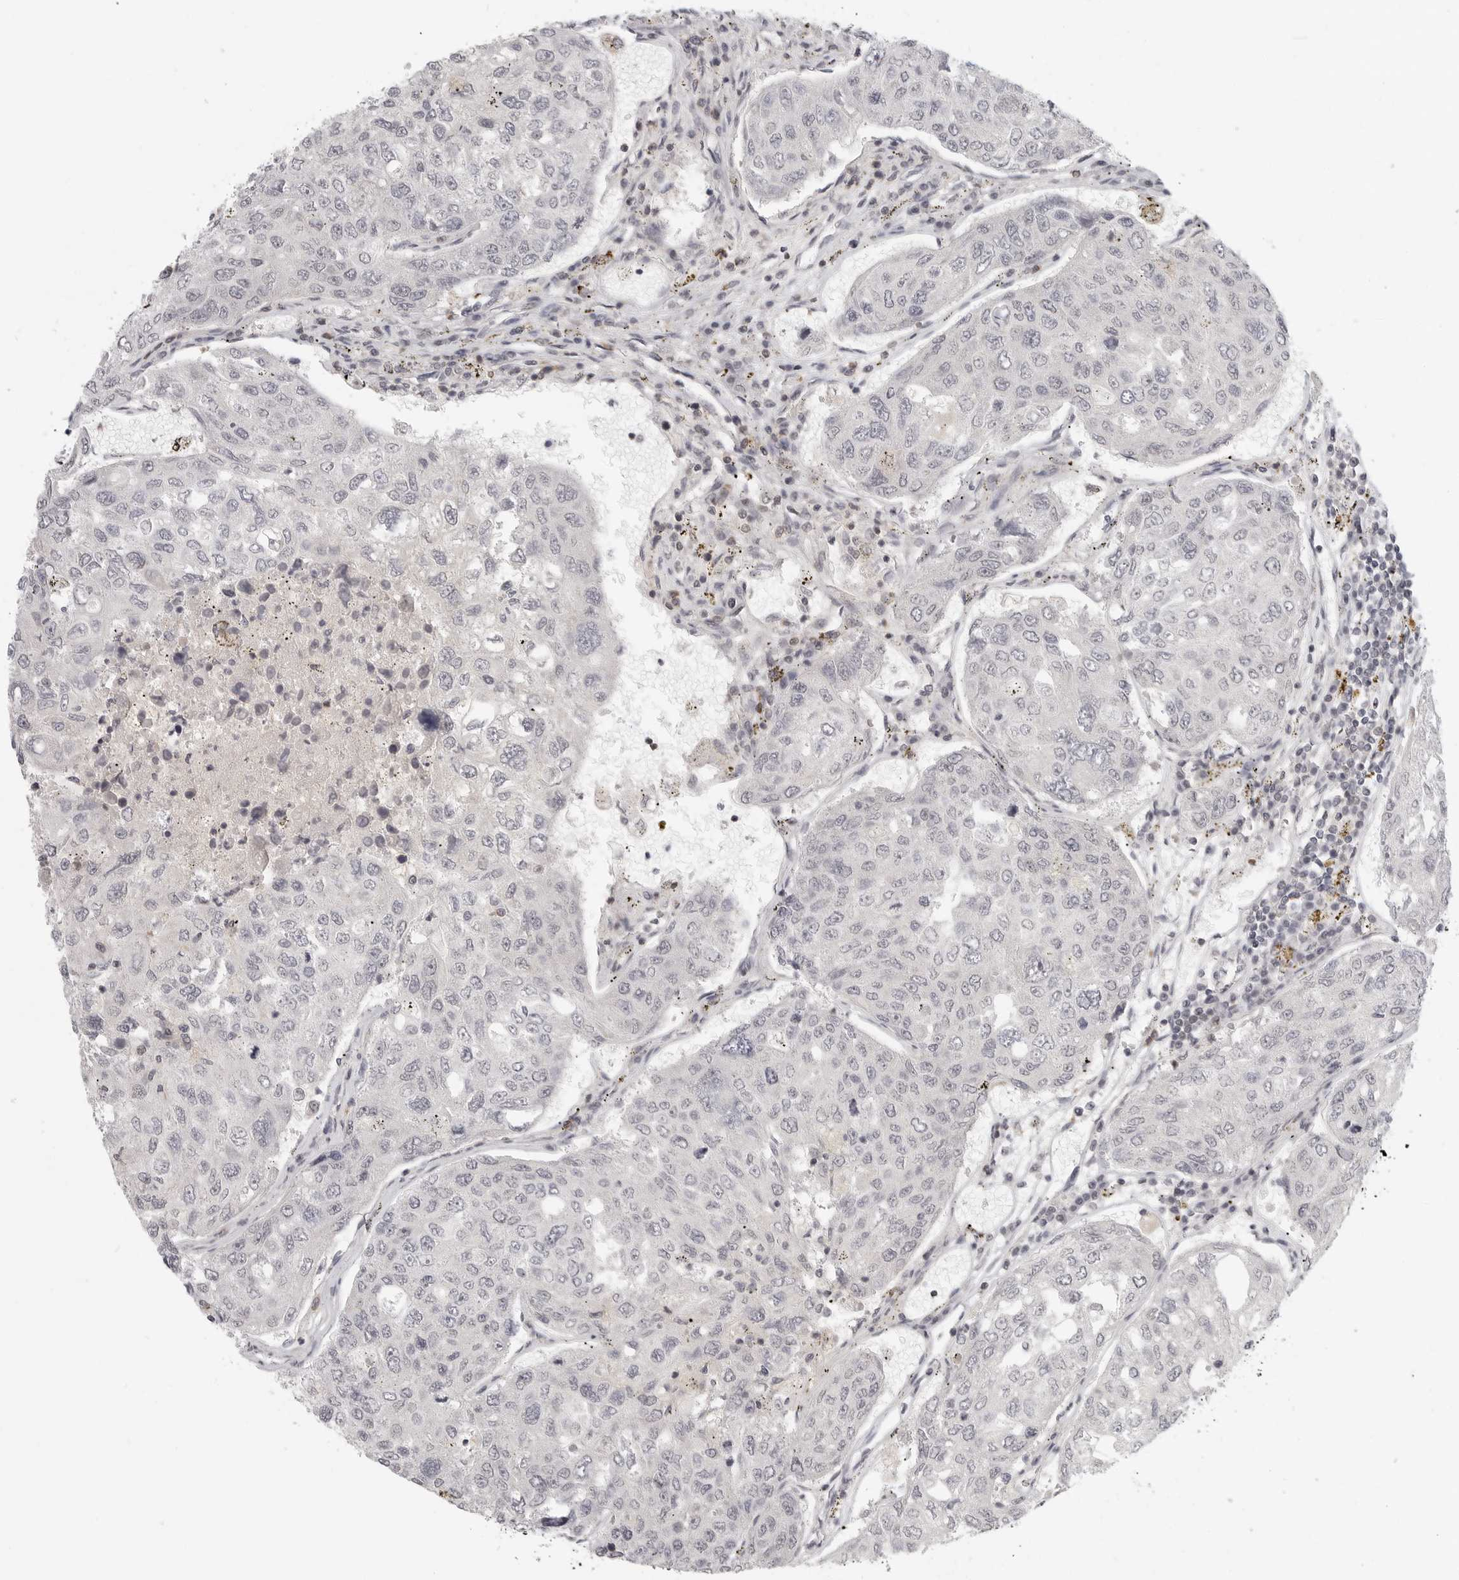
{"staining": {"intensity": "negative", "quantity": "none", "location": "none"}, "tissue": "urothelial cancer", "cell_type": "Tumor cells", "image_type": "cancer", "snomed": [{"axis": "morphology", "description": "Urothelial carcinoma, High grade"}, {"axis": "topography", "description": "Lymph node"}, {"axis": "topography", "description": "Urinary bladder"}], "caption": "High power microscopy micrograph of an IHC histopathology image of high-grade urothelial carcinoma, revealing no significant staining in tumor cells.", "gene": "SH3KBP1", "patient": {"sex": "male", "age": 51}}